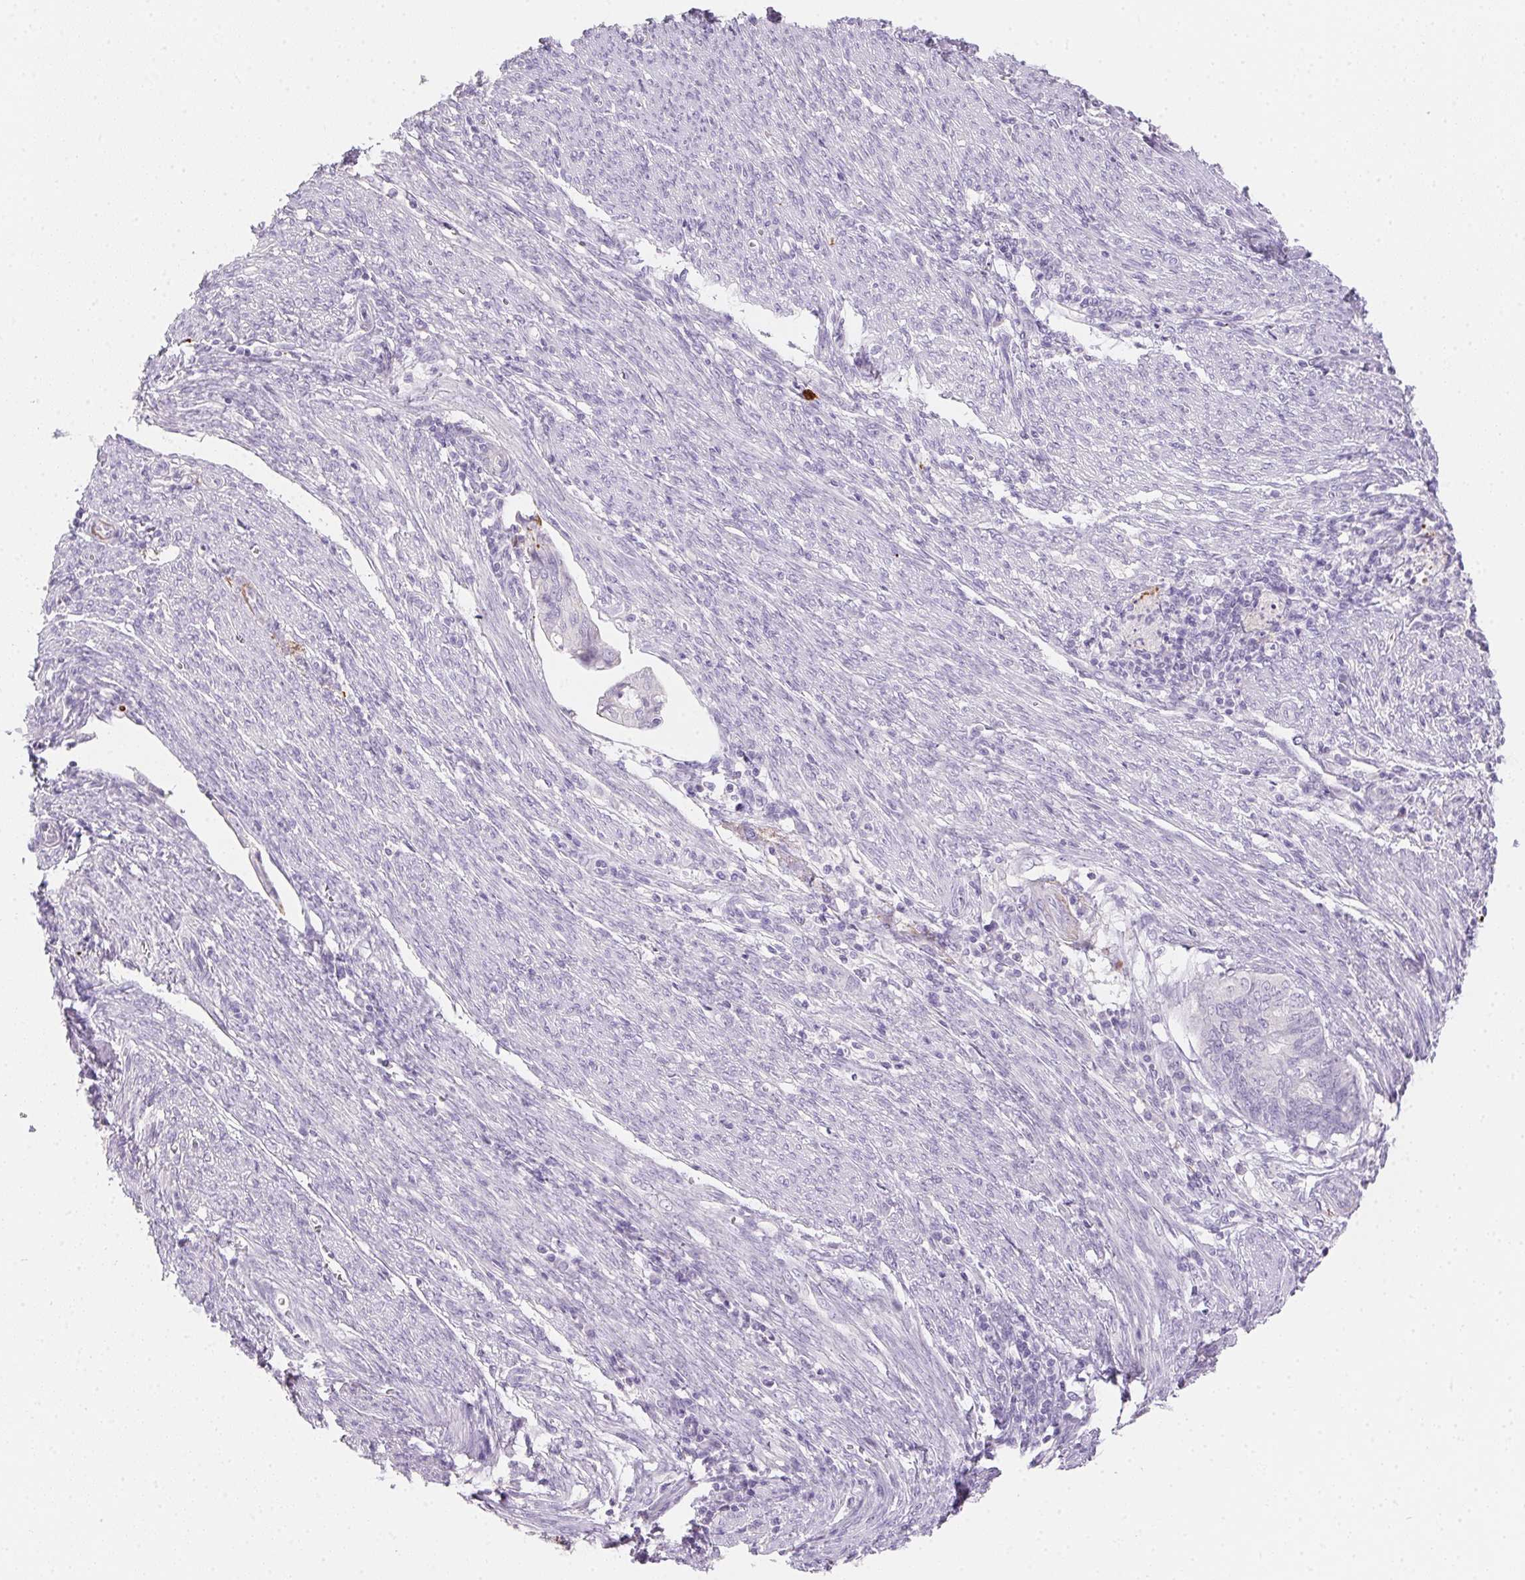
{"staining": {"intensity": "negative", "quantity": "none", "location": "none"}, "tissue": "endometrial cancer", "cell_type": "Tumor cells", "image_type": "cancer", "snomed": [{"axis": "morphology", "description": "Adenocarcinoma, NOS"}, {"axis": "topography", "description": "Endometrium"}], "caption": "A high-resolution histopathology image shows IHC staining of endometrial cancer, which shows no significant staining in tumor cells. The staining is performed using DAB brown chromogen with nuclei counter-stained in using hematoxylin.", "gene": "MYL4", "patient": {"sex": "female", "age": 79}}